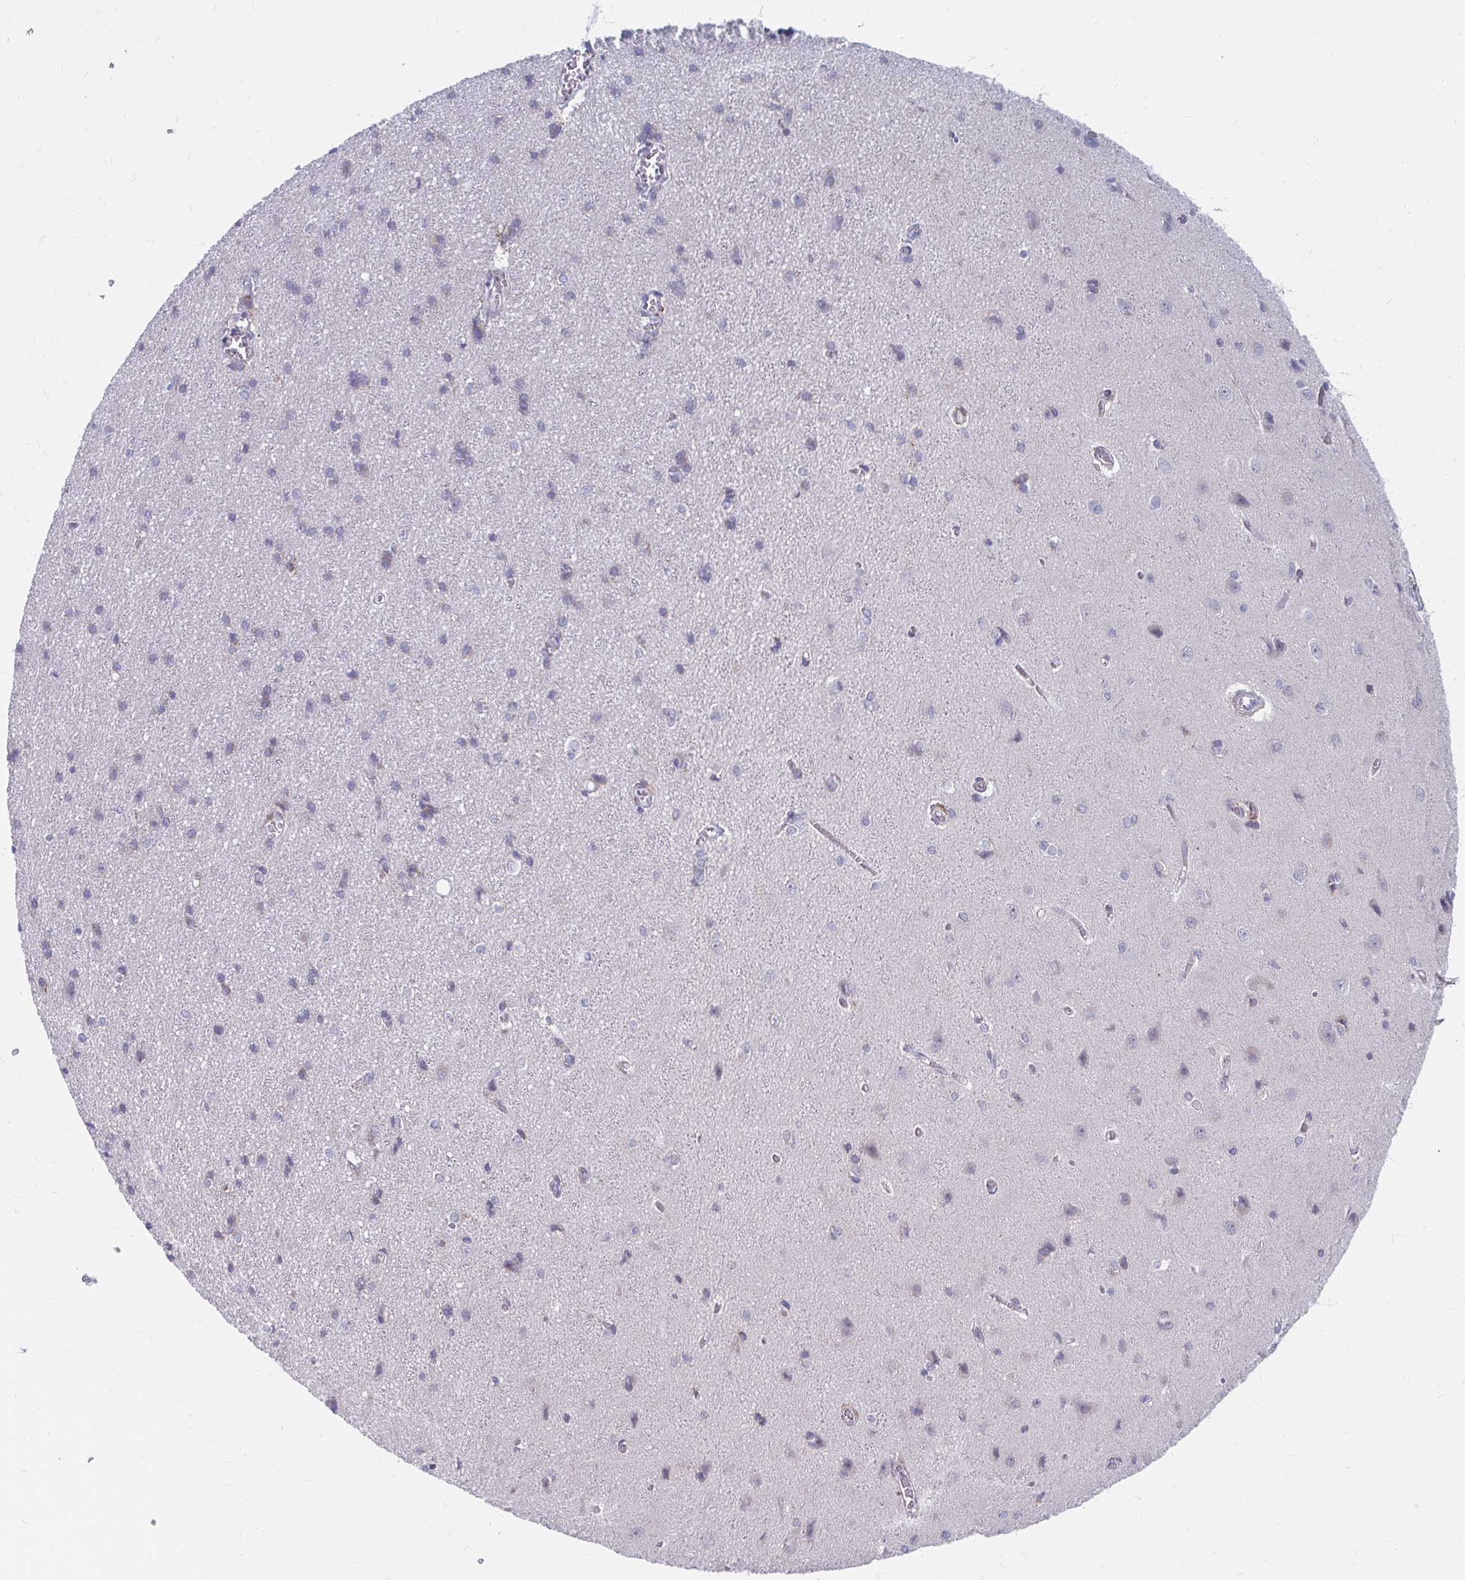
{"staining": {"intensity": "negative", "quantity": "none", "location": "none"}, "tissue": "cerebral cortex", "cell_type": "Endothelial cells", "image_type": "normal", "snomed": [{"axis": "morphology", "description": "Normal tissue, NOS"}, {"axis": "topography", "description": "Cerebral cortex"}], "caption": "This is an immunohistochemistry photomicrograph of normal cerebral cortex. There is no staining in endothelial cells.", "gene": "PABIR3", "patient": {"sex": "male", "age": 37}}